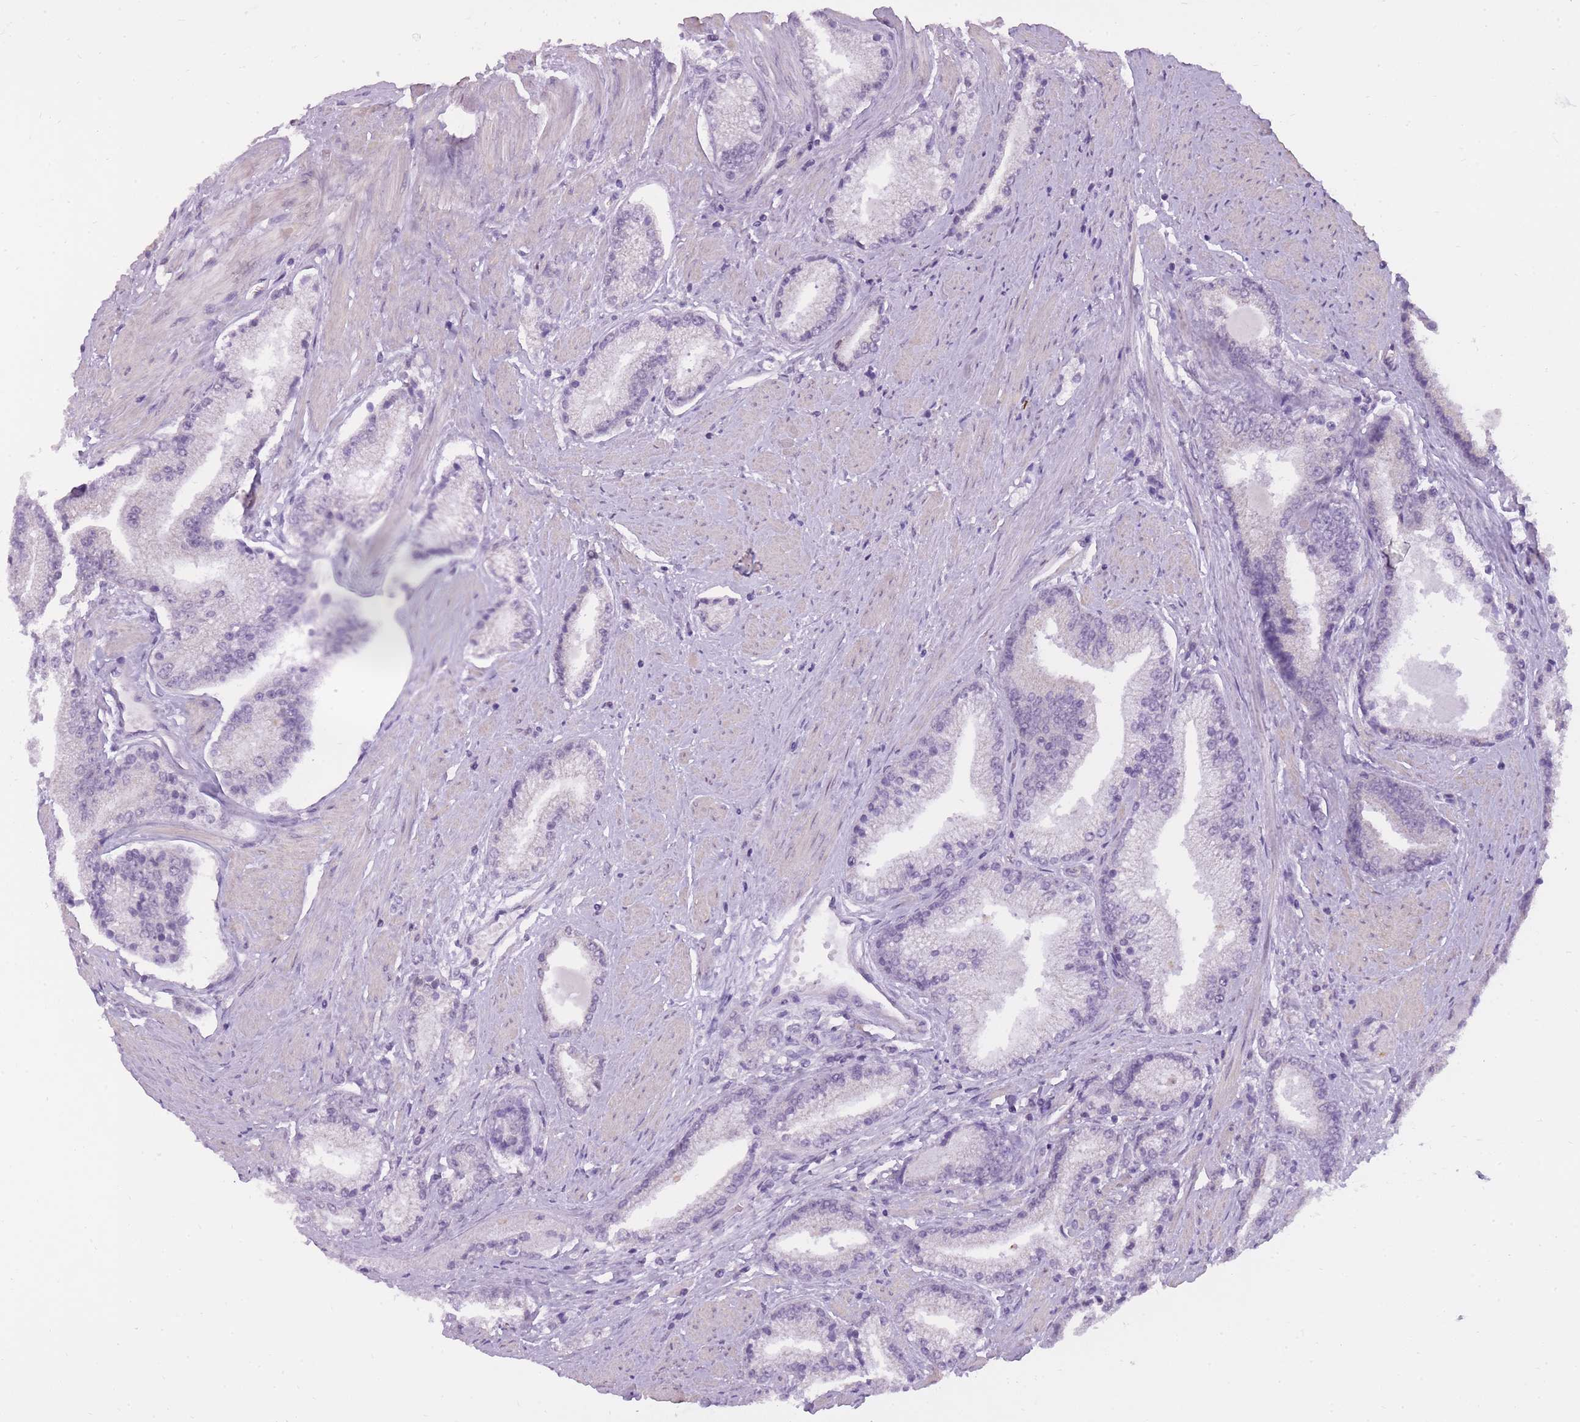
{"staining": {"intensity": "negative", "quantity": "none", "location": "none"}, "tissue": "prostate cancer", "cell_type": "Tumor cells", "image_type": "cancer", "snomed": [{"axis": "morphology", "description": "Adenocarcinoma, High grade"}, {"axis": "topography", "description": "Prostate"}], "caption": "This is an immunohistochemistry (IHC) micrograph of prostate cancer. There is no positivity in tumor cells.", "gene": "TIGD1", "patient": {"sex": "male", "age": 67}}